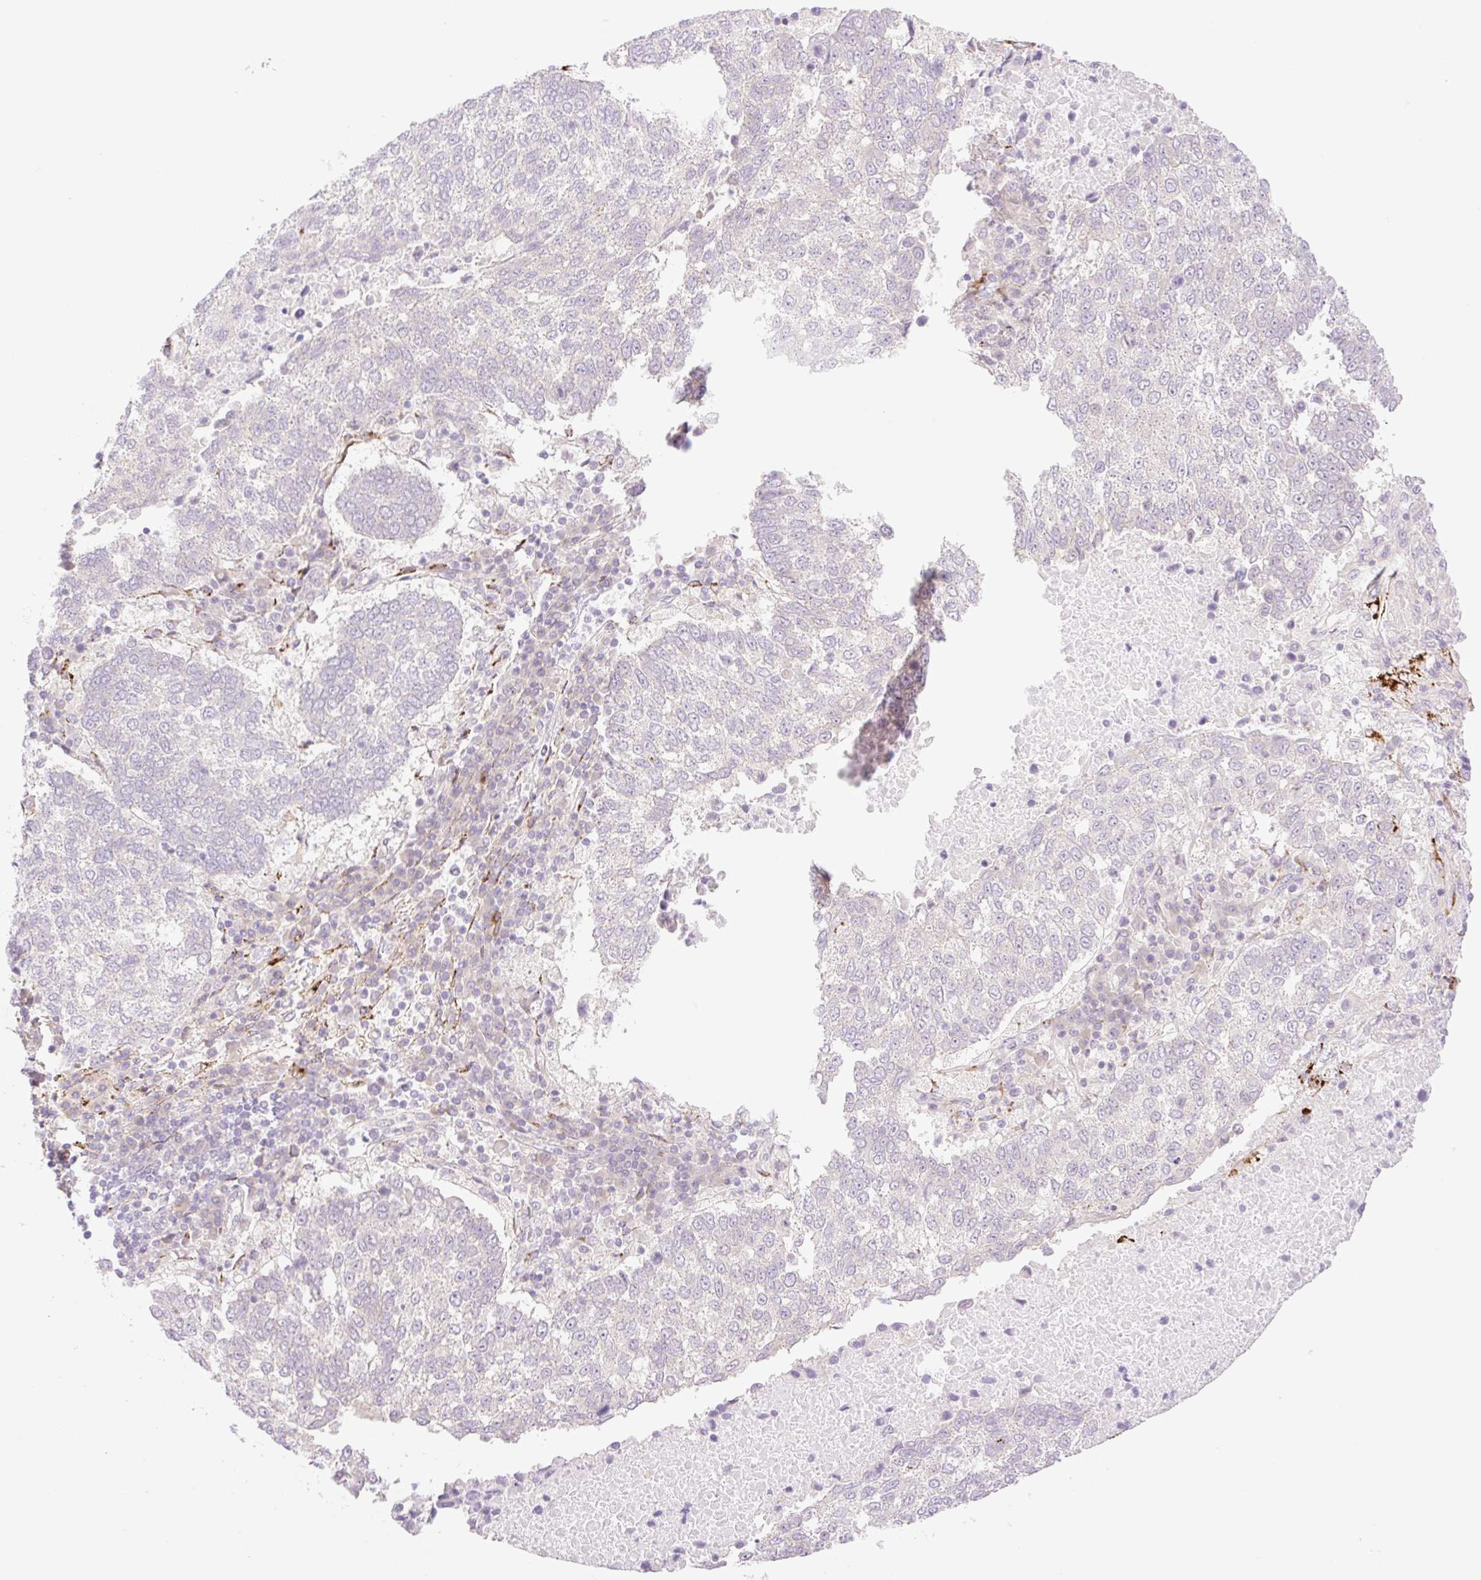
{"staining": {"intensity": "negative", "quantity": "none", "location": "none"}, "tissue": "lung cancer", "cell_type": "Tumor cells", "image_type": "cancer", "snomed": [{"axis": "morphology", "description": "Squamous cell carcinoma, NOS"}, {"axis": "topography", "description": "Lung"}], "caption": "Human lung squamous cell carcinoma stained for a protein using immunohistochemistry reveals no expression in tumor cells.", "gene": "COL5A1", "patient": {"sex": "male", "age": 73}}